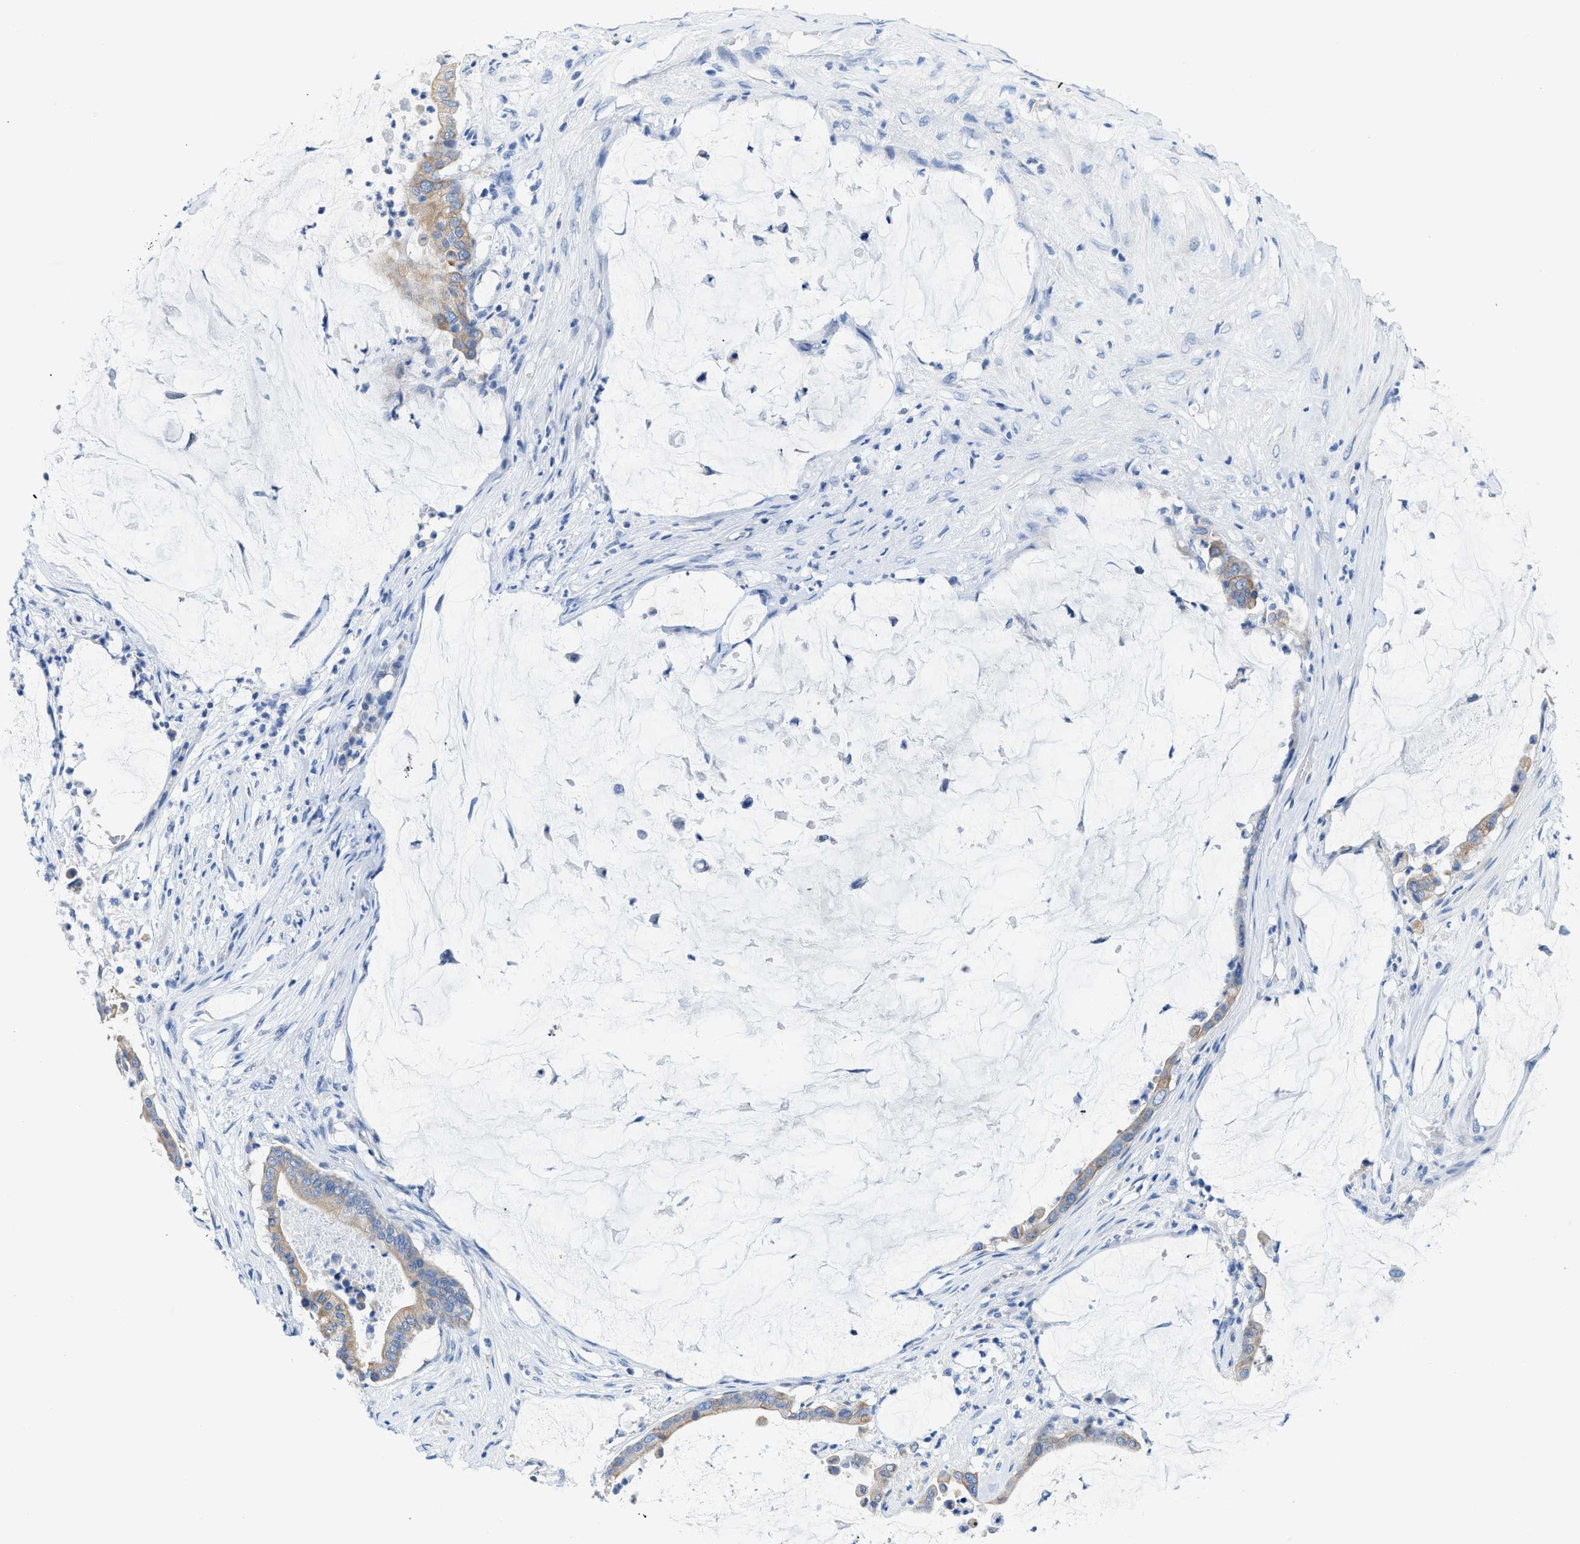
{"staining": {"intensity": "weak", "quantity": ">75%", "location": "cytoplasmic/membranous"}, "tissue": "pancreatic cancer", "cell_type": "Tumor cells", "image_type": "cancer", "snomed": [{"axis": "morphology", "description": "Adenocarcinoma, NOS"}, {"axis": "topography", "description": "Pancreas"}], "caption": "DAB immunohistochemical staining of human pancreatic adenocarcinoma reveals weak cytoplasmic/membranous protein staining in approximately >75% of tumor cells.", "gene": "BPGM", "patient": {"sex": "male", "age": 41}}